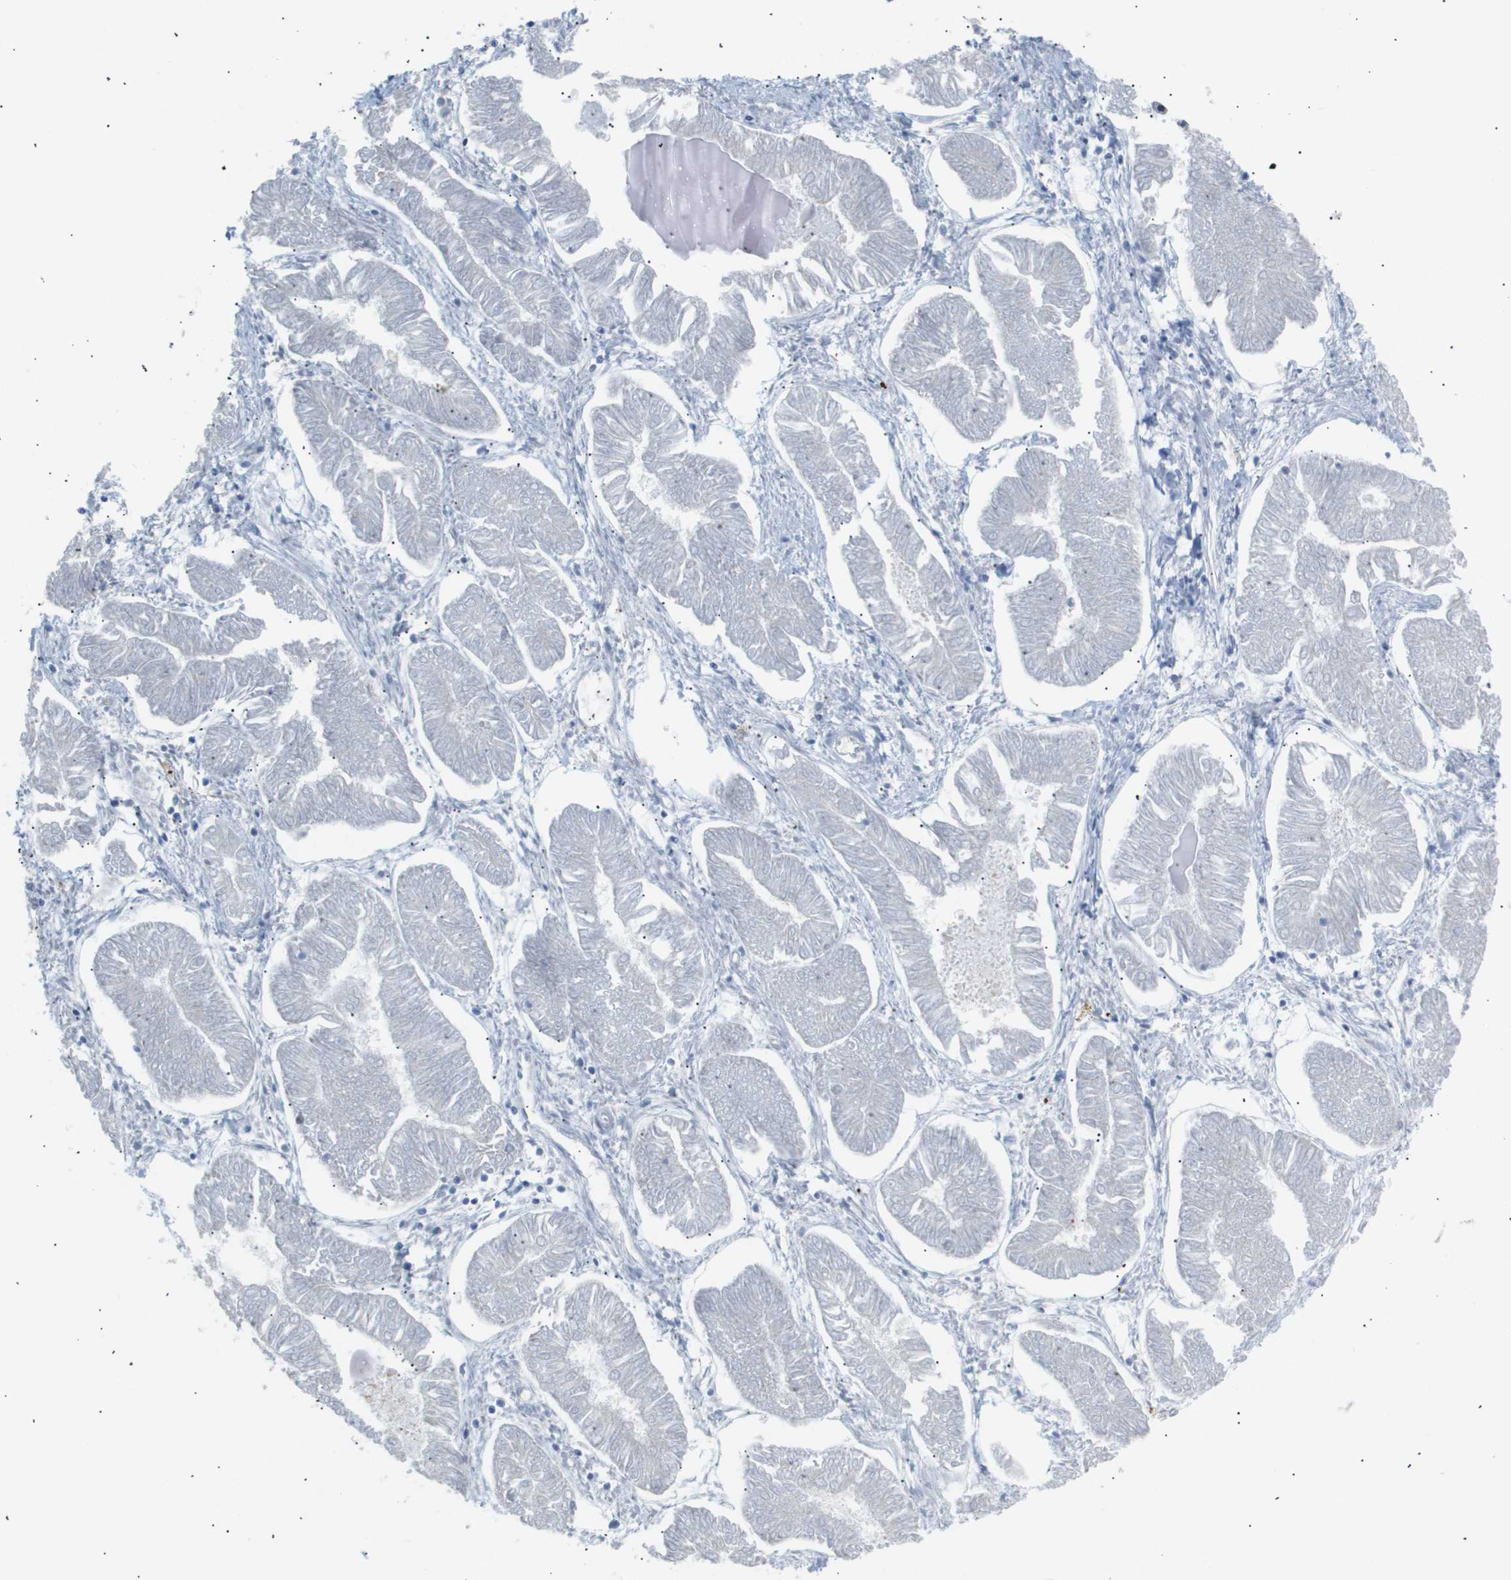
{"staining": {"intensity": "negative", "quantity": "none", "location": "none"}, "tissue": "endometrial cancer", "cell_type": "Tumor cells", "image_type": "cancer", "snomed": [{"axis": "morphology", "description": "Adenocarcinoma, NOS"}, {"axis": "topography", "description": "Endometrium"}], "caption": "This is an immunohistochemistry (IHC) histopathology image of human endometrial cancer. There is no positivity in tumor cells.", "gene": "PPARD", "patient": {"sex": "female", "age": 53}}